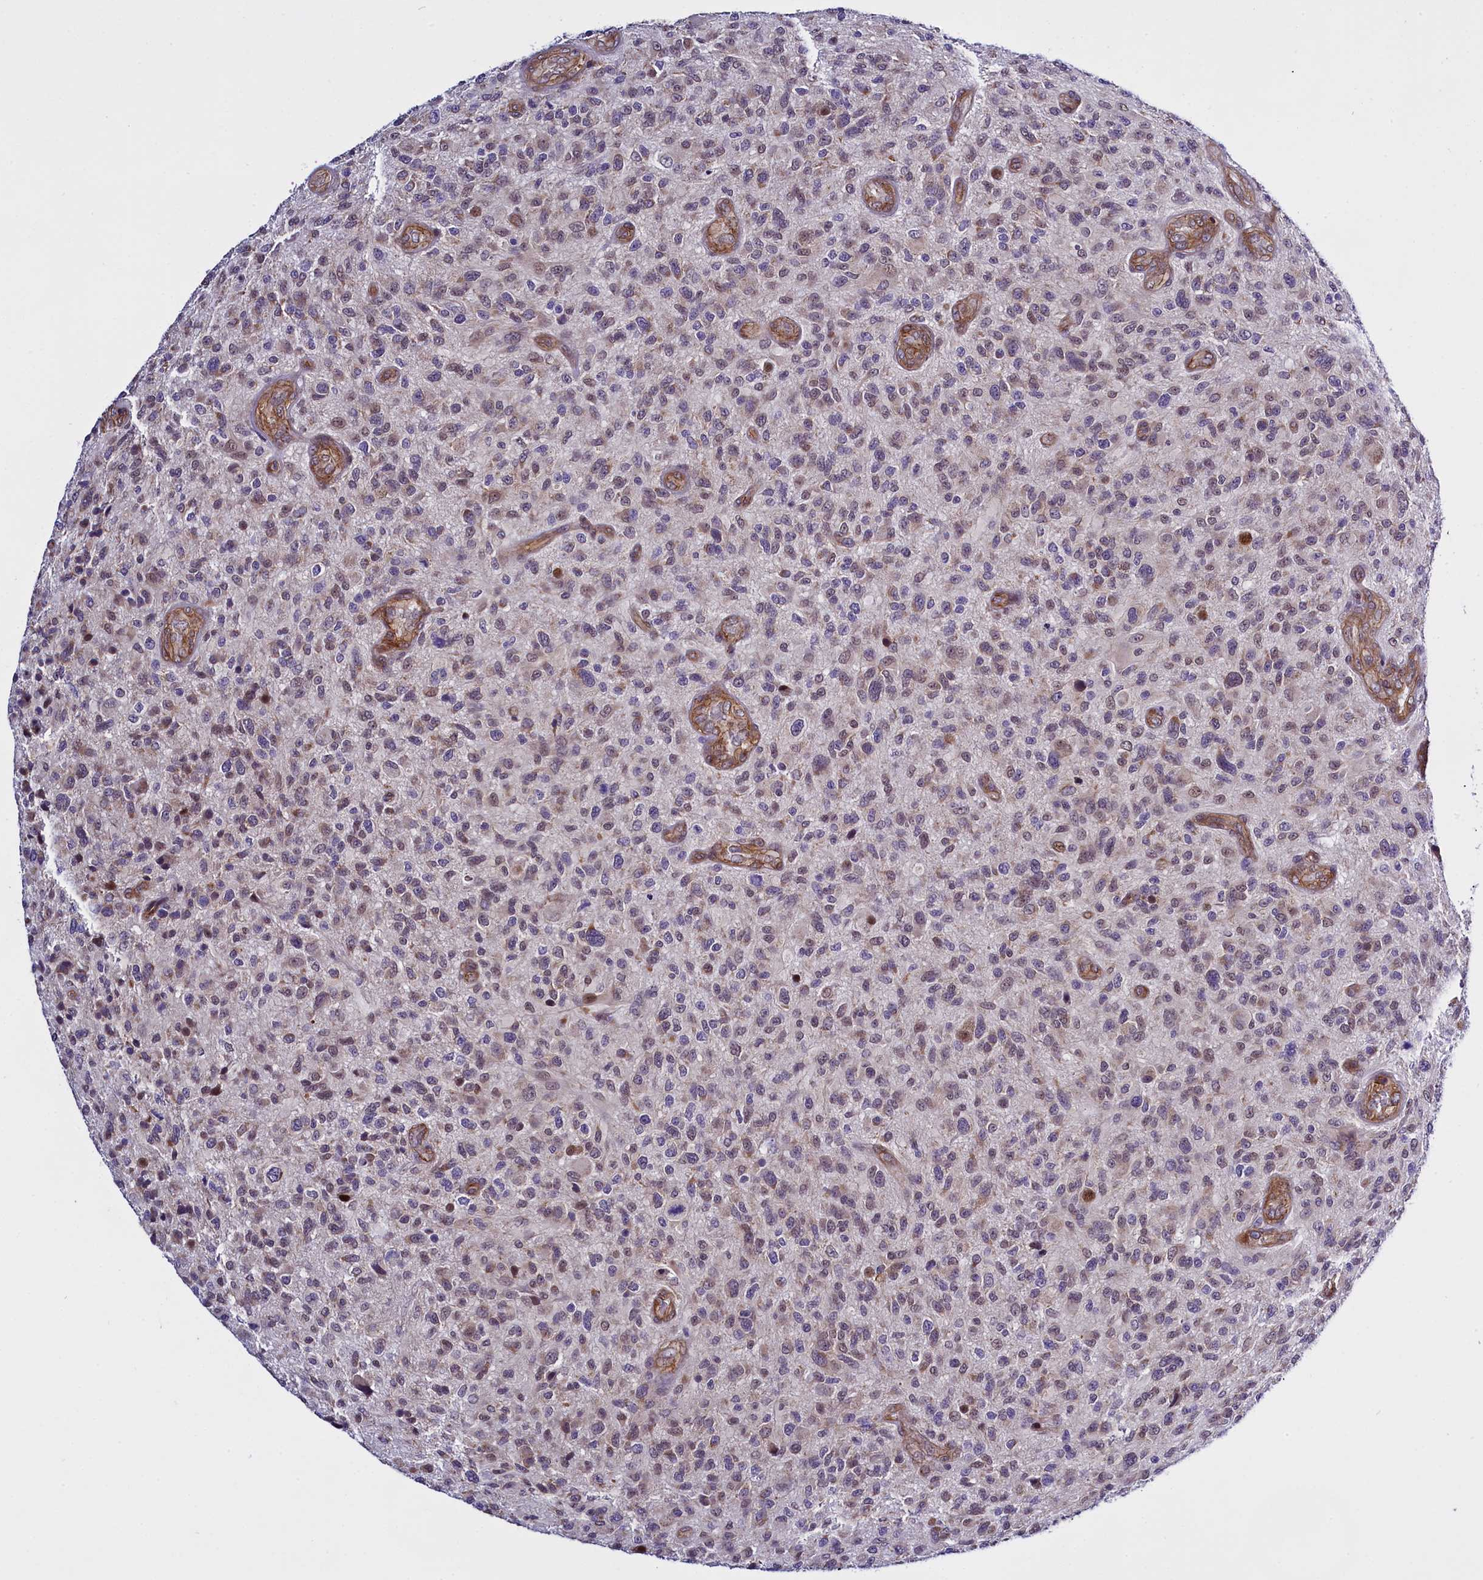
{"staining": {"intensity": "weak", "quantity": "<25%", "location": "cytoplasmic/membranous"}, "tissue": "glioma", "cell_type": "Tumor cells", "image_type": "cancer", "snomed": [{"axis": "morphology", "description": "Glioma, malignant, High grade"}, {"axis": "topography", "description": "Brain"}], "caption": "An IHC histopathology image of malignant glioma (high-grade) is shown. There is no staining in tumor cells of malignant glioma (high-grade).", "gene": "UACA", "patient": {"sex": "male", "age": 47}}